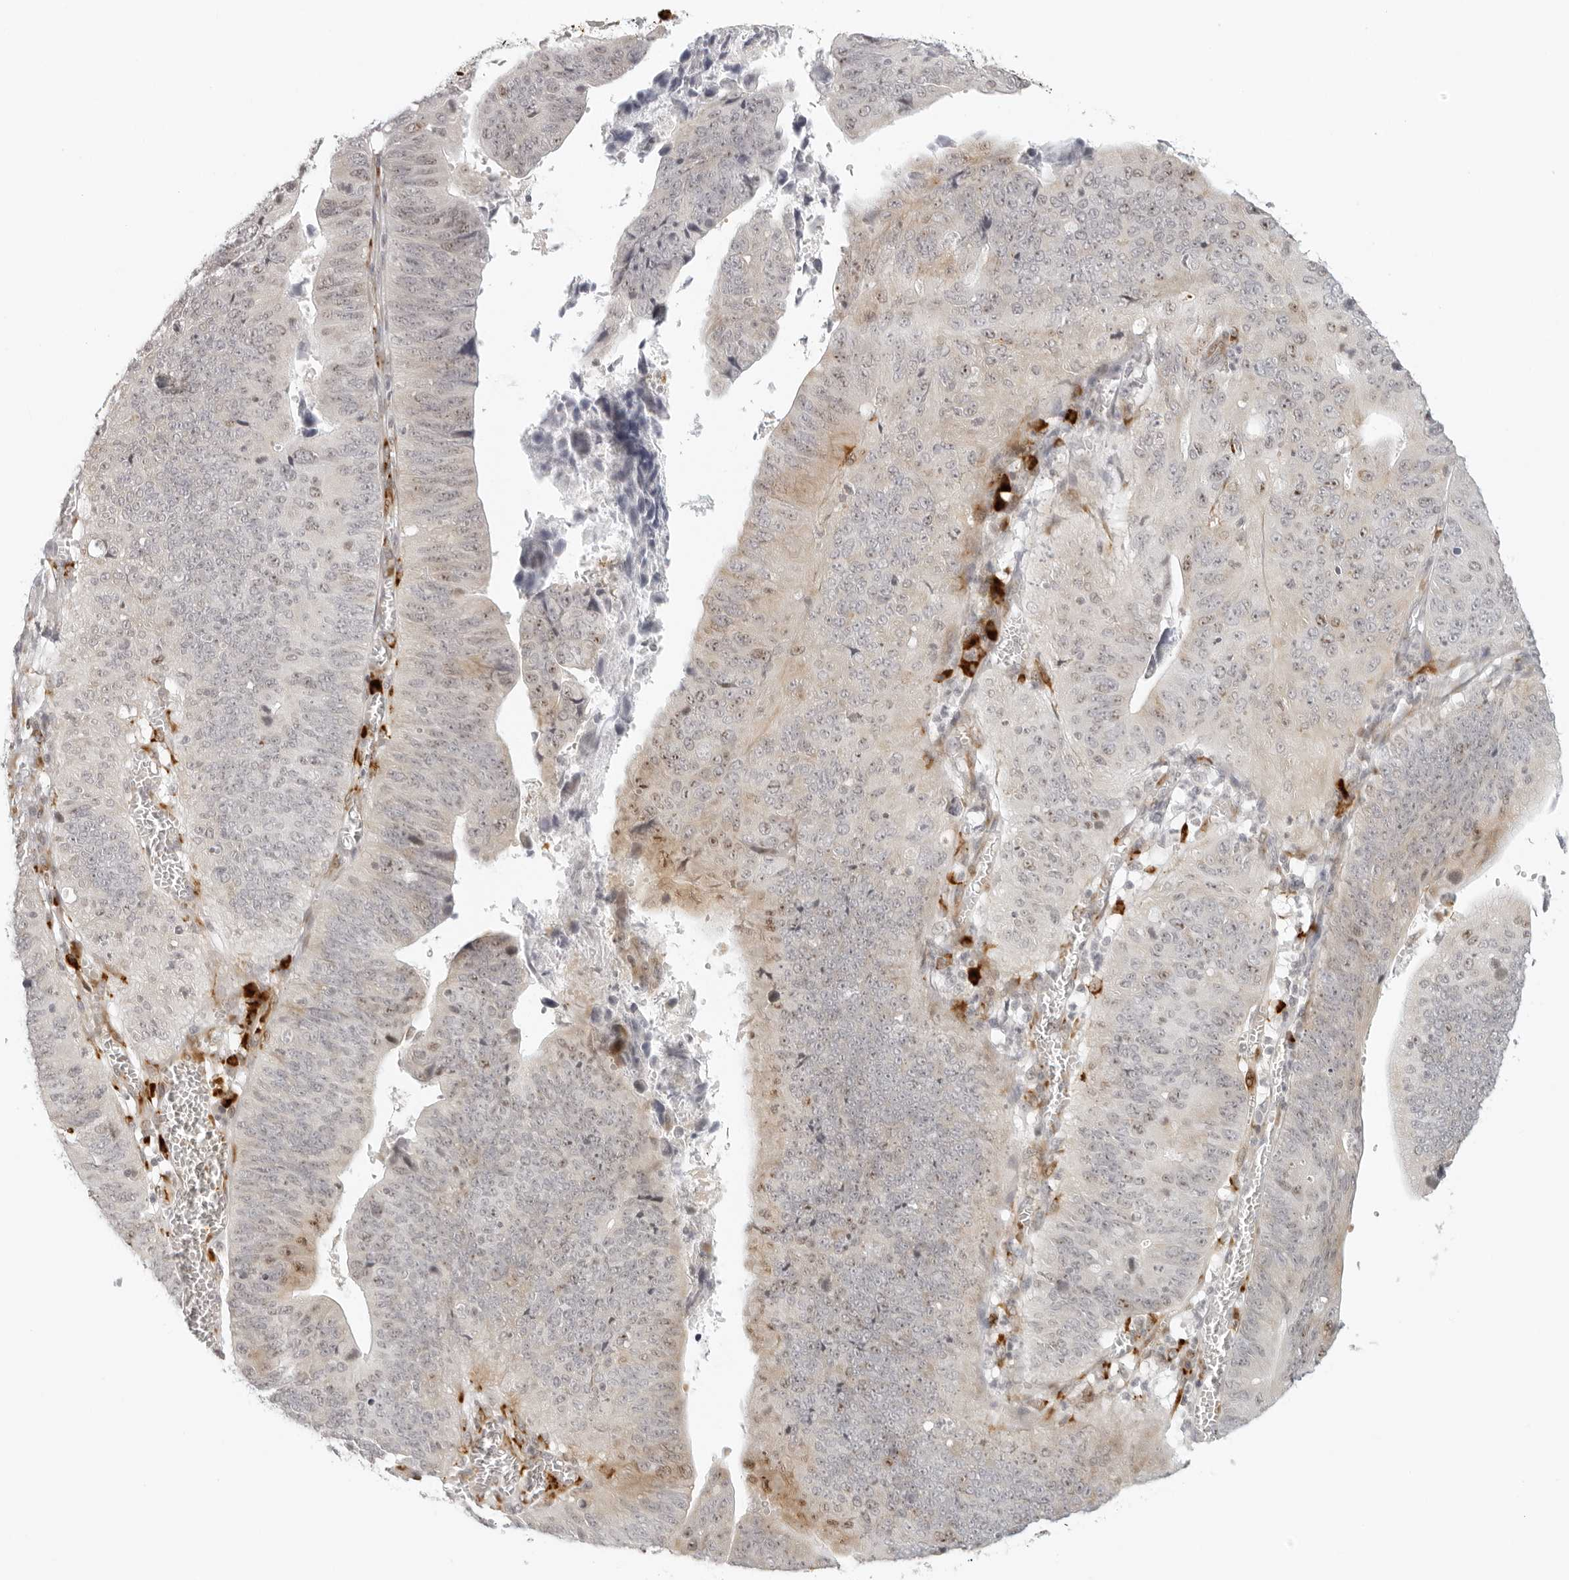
{"staining": {"intensity": "moderate", "quantity": "<25%", "location": "nuclear"}, "tissue": "stomach cancer", "cell_type": "Tumor cells", "image_type": "cancer", "snomed": [{"axis": "morphology", "description": "Adenocarcinoma, NOS"}, {"axis": "topography", "description": "Stomach"}], "caption": "IHC (DAB) staining of human adenocarcinoma (stomach) exhibits moderate nuclear protein positivity in approximately <25% of tumor cells.", "gene": "ZNF678", "patient": {"sex": "male", "age": 59}}